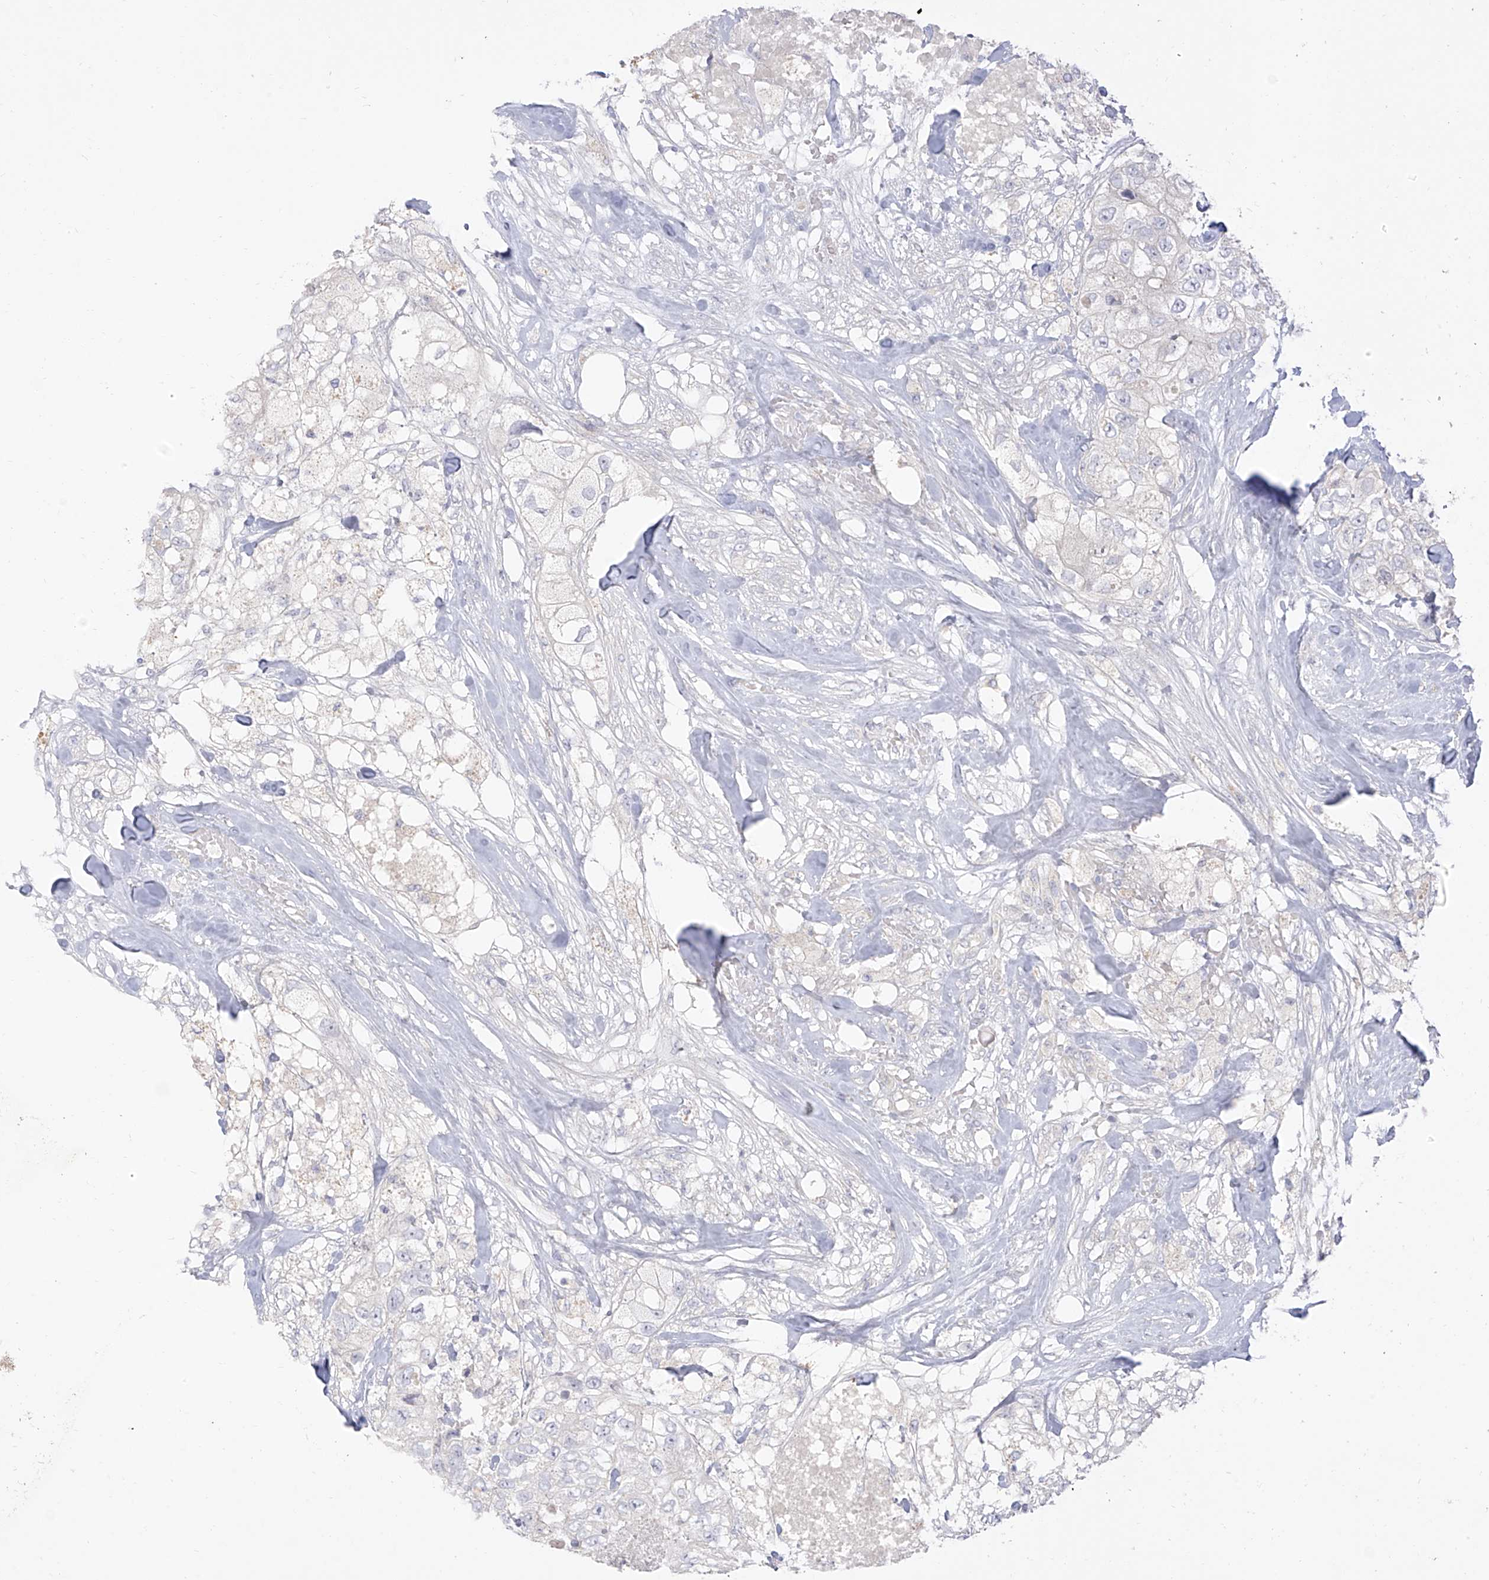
{"staining": {"intensity": "negative", "quantity": "none", "location": "none"}, "tissue": "breast cancer", "cell_type": "Tumor cells", "image_type": "cancer", "snomed": [{"axis": "morphology", "description": "Duct carcinoma"}, {"axis": "topography", "description": "Breast"}], "caption": "A high-resolution image shows IHC staining of breast cancer, which exhibits no significant staining in tumor cells.", "gene": "ARHGEF40", "patient": {"sex": "female", "age": 62}}